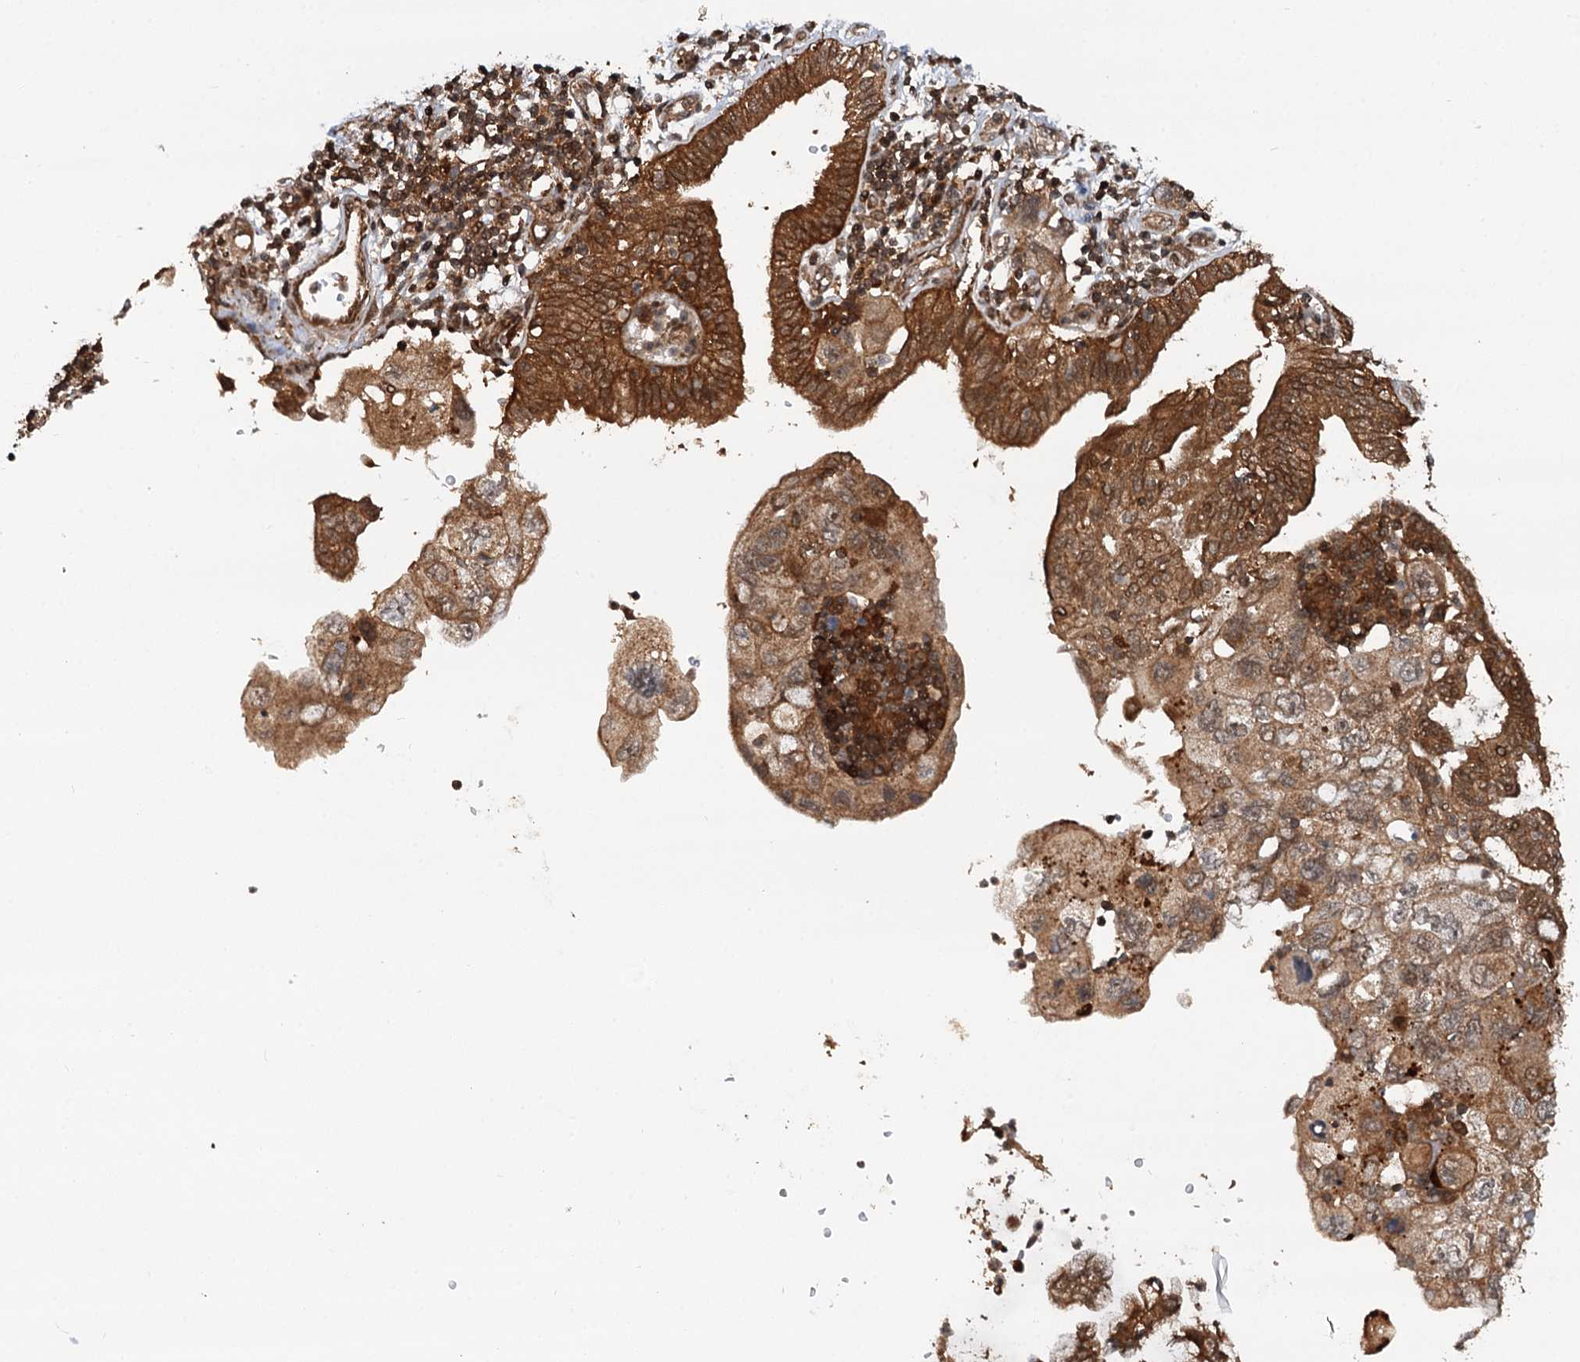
{"staining": {"intensity": "strong", "quantity": ">75%", "location": "cytoplasmic/membranous"}, "tissue": "pancreatic cancer", "cell_type": "Tumor cells", "image_type": "cancer", "snomed": [{"axis": "morphology", "description": "Adenocarcinoma, NOS"}, {"axis": "topography", "description": "Pancreas"}], "caption": "Immunohistochemistry (IHC) of pancreatic cancer (adenocarcinoma) exhibits high levels of strong cytoplasmic/membranous positivity in about >75% of tumor cells.", "gene": "STUB1", "patient": {"sex": "female", "age": 73}}